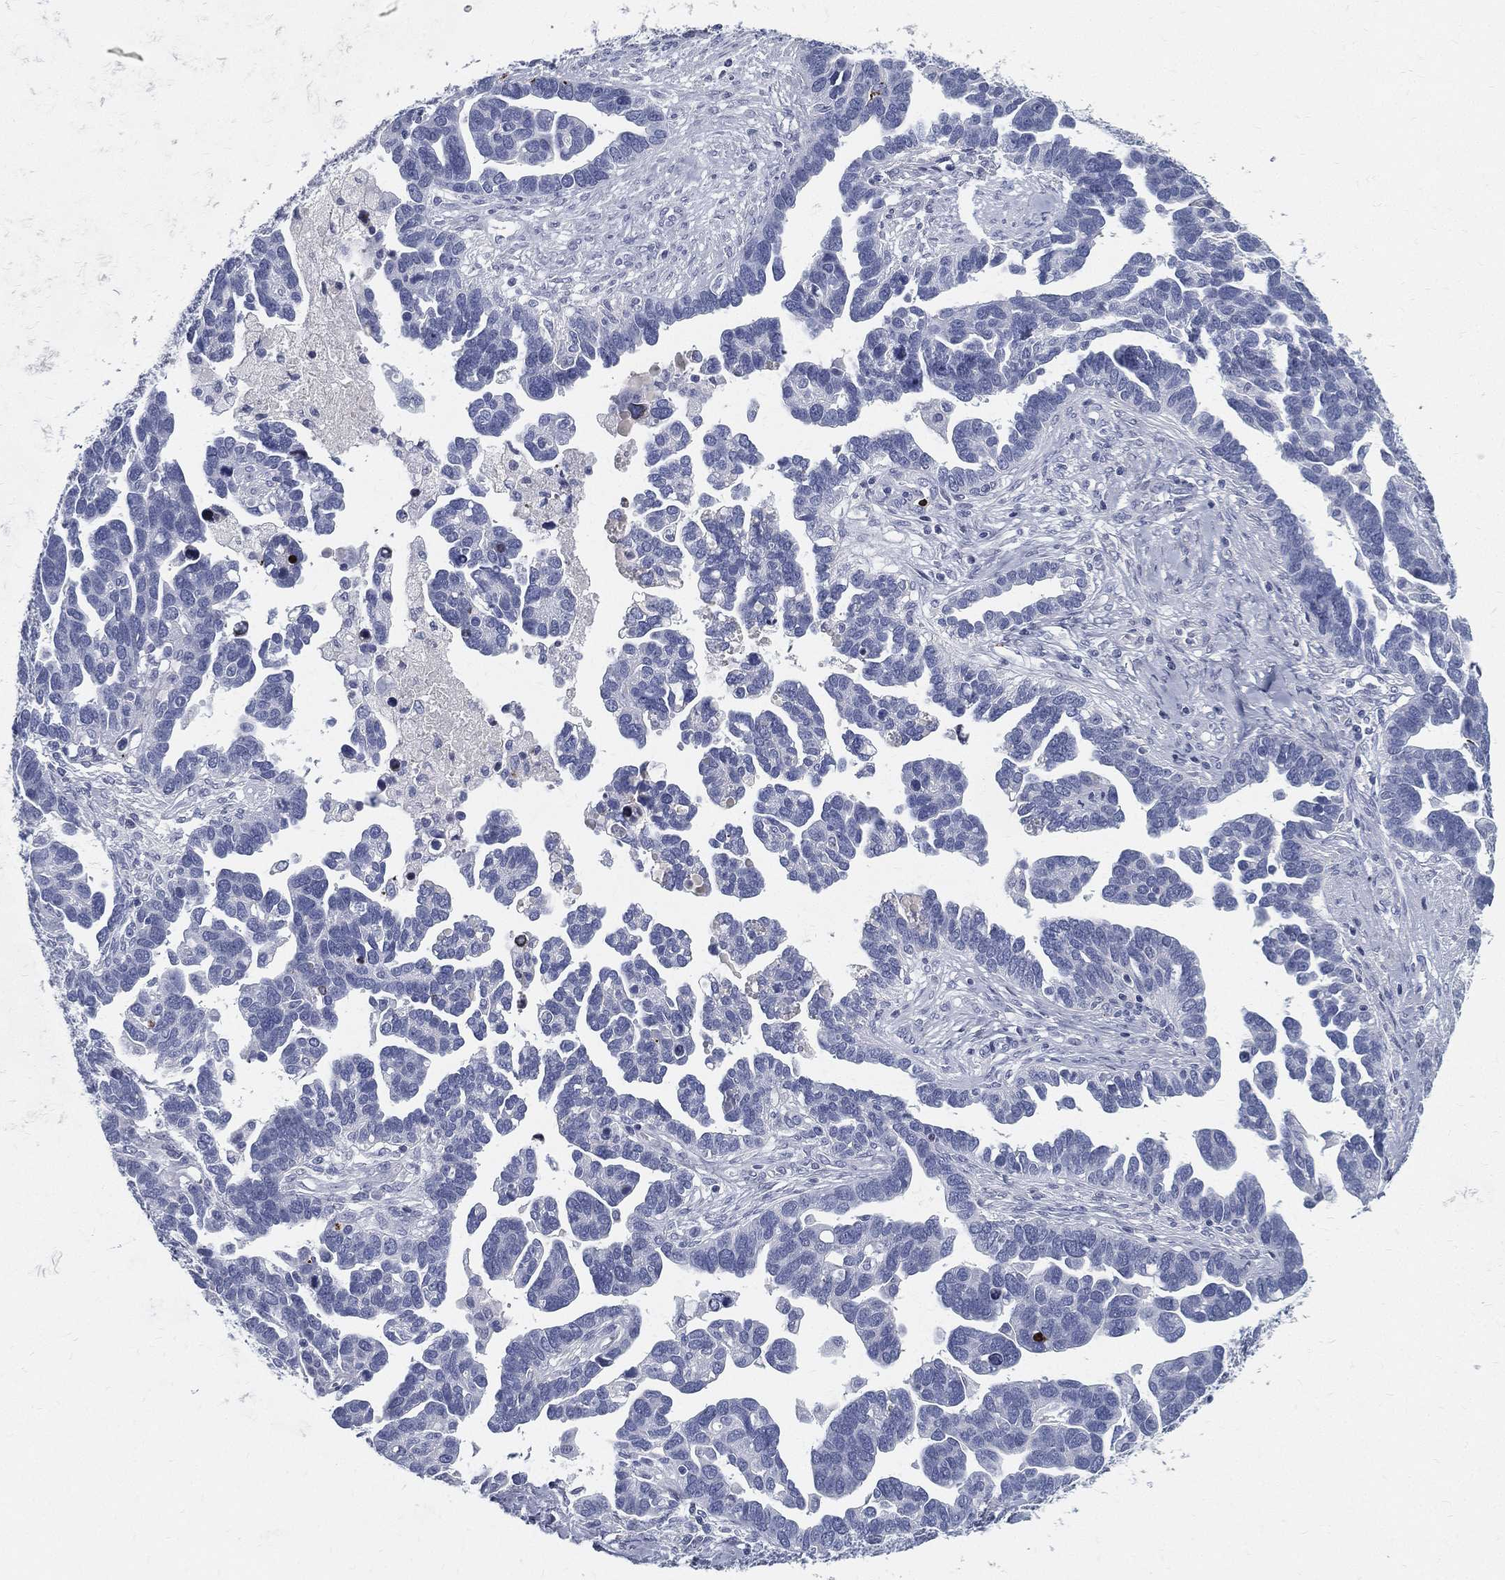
{"staining": {"intensity": "negative", "quantity": "none", "location": "none"}, "tissue": "ovarian cancer", "cell_type": "Tumor cells", "image_type": "cancer", "snomed": [{"axis": "morphology", "description": "Cystadenocarcinoma, serous, NOS"}, {"axis": "topography", "description": "Ovary"}], "caption": "High power microscopy photomicrograph of an IHC photomicrograph of ovarian cancer, revealing no significant staining in tumor cells.", "gene": "SPPL2C", "patient": {"sex": "female", "age": 54}}